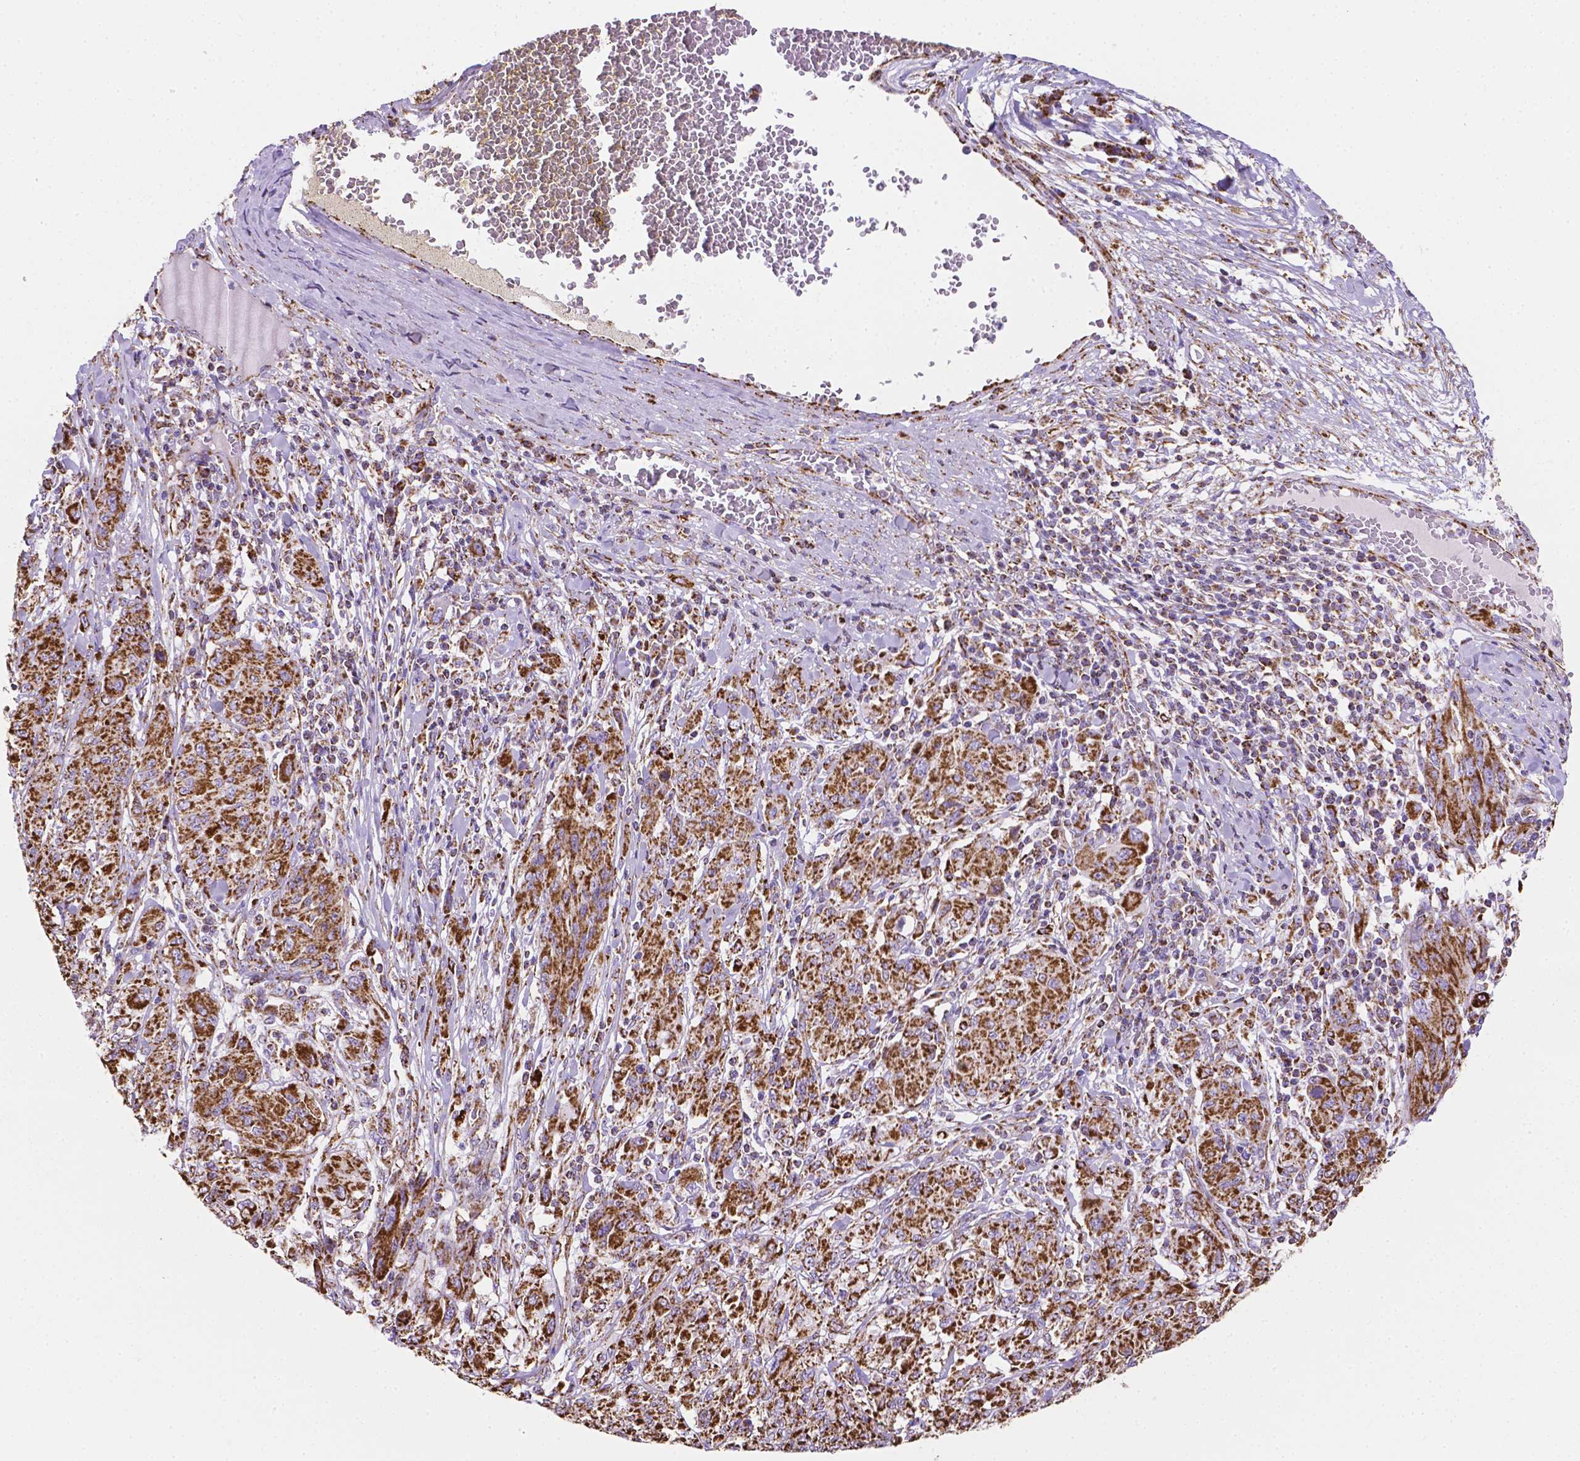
{"staining": {"intensity": "strong", "quantity": ">75%", "location": "cytoplasmic/membranous"}, "tissue": "melanoma", "cell_type": "Tumor cells", "image_type": "cancer", "snomed": [{"axis": "morphology", "description": "Malignant melanoma, NOS"}, {"axis": "topography", "description": "Skin"}], "caption": "Tumor cells display strong cytoplasmic/membranous positivity in about >75% of cells in melanoma.", "gene": "RMDN3", "patient": {"sex": "female", "age": 91}}